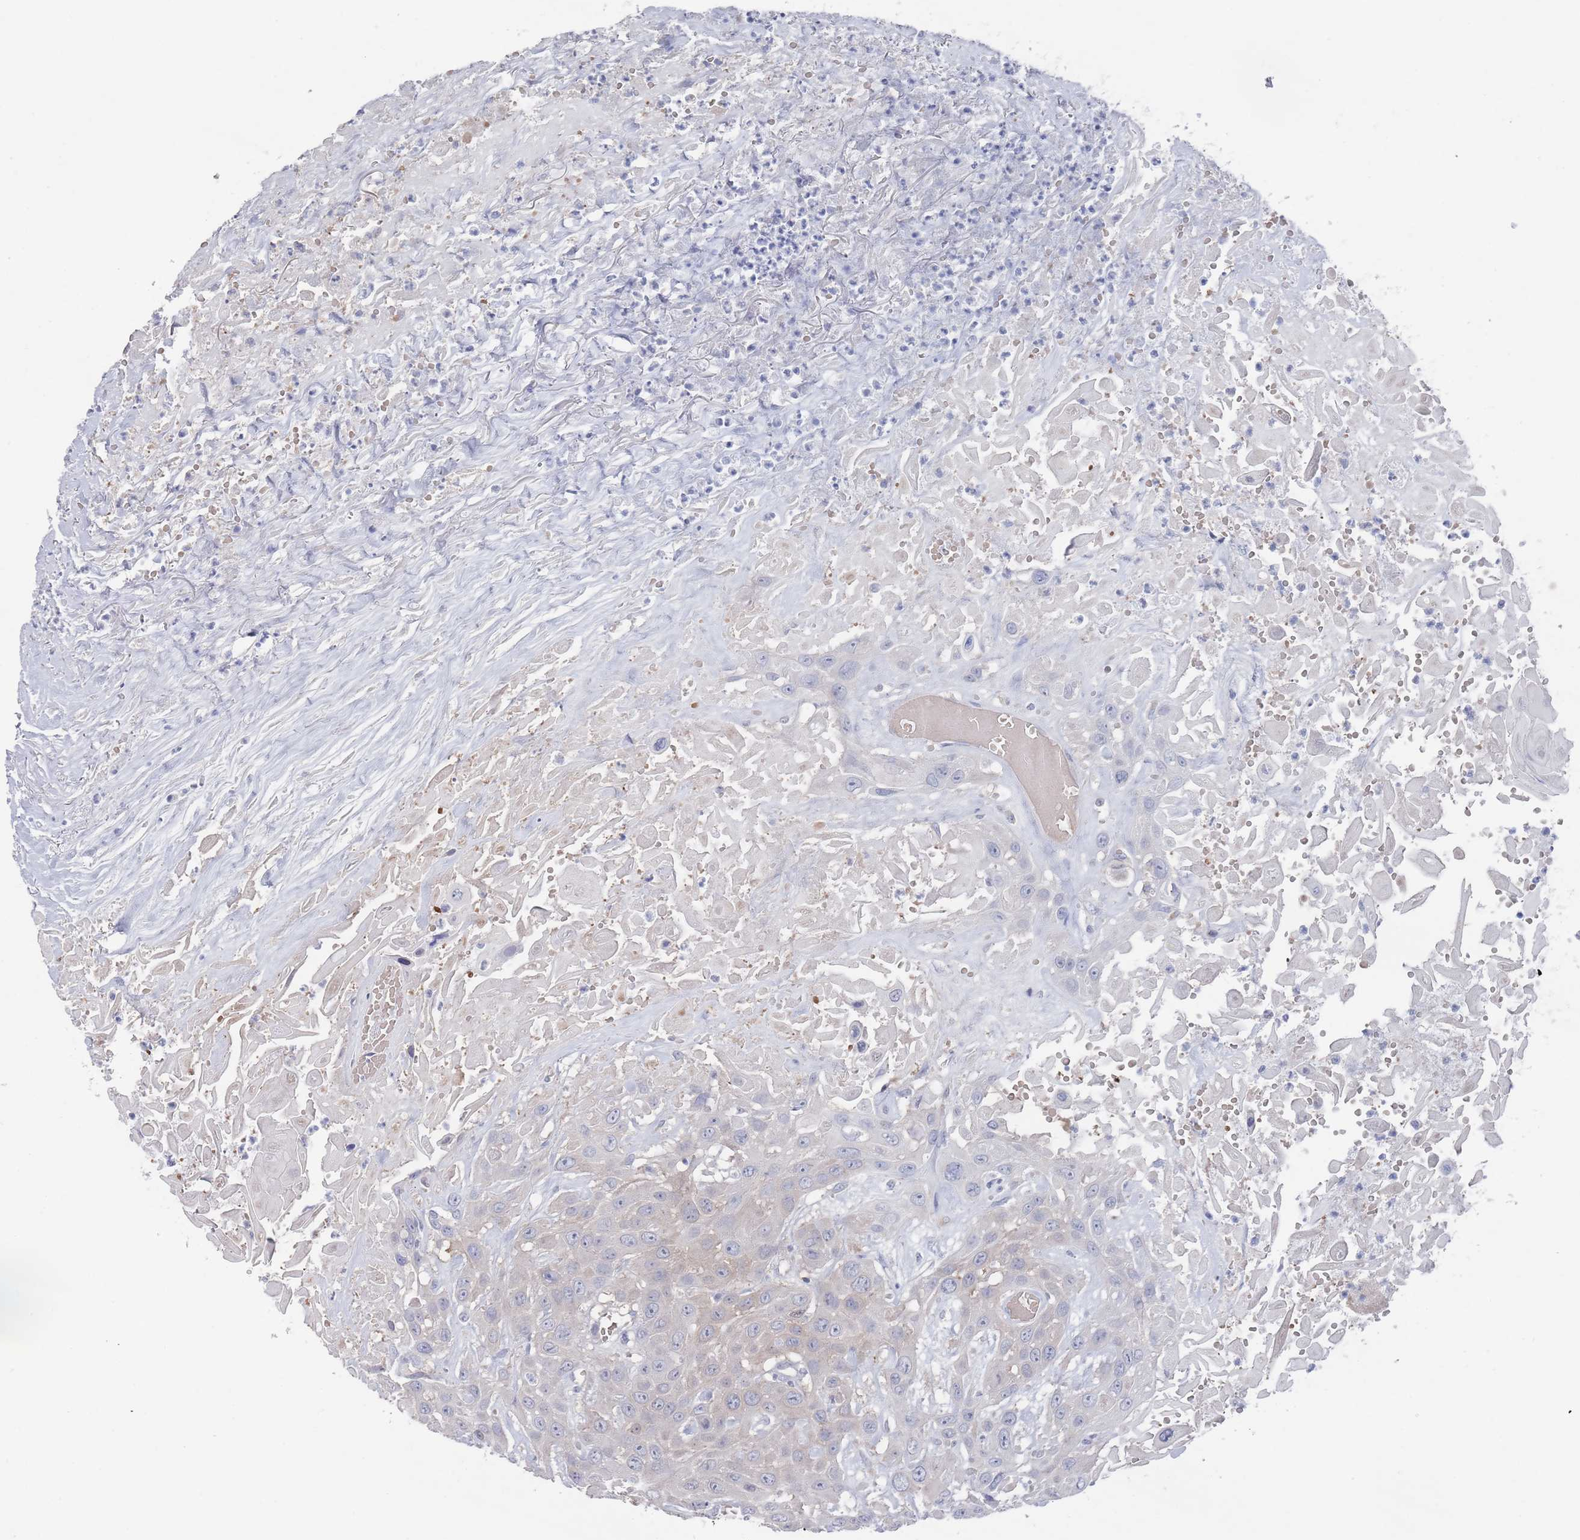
{"staining": {"intensity": "negative", "quantity": "none", "location": "none"}, "tissue": "head and neck cancer", "cell_type": "Tumor cells", "image_type": "cancer", "snomed": [{"axis": "morphology", "description": "Squamous cell carcinoma, NOS"}, {"axis": "topography", "description": "Head-Neck"}], "caption": "This is an IHC micrograph of human head and neck squamous cell carcinoma. There is no expression in tumor cells.", "gene": "TMCO3", "patient": {"sex": "male", "age": 81}}